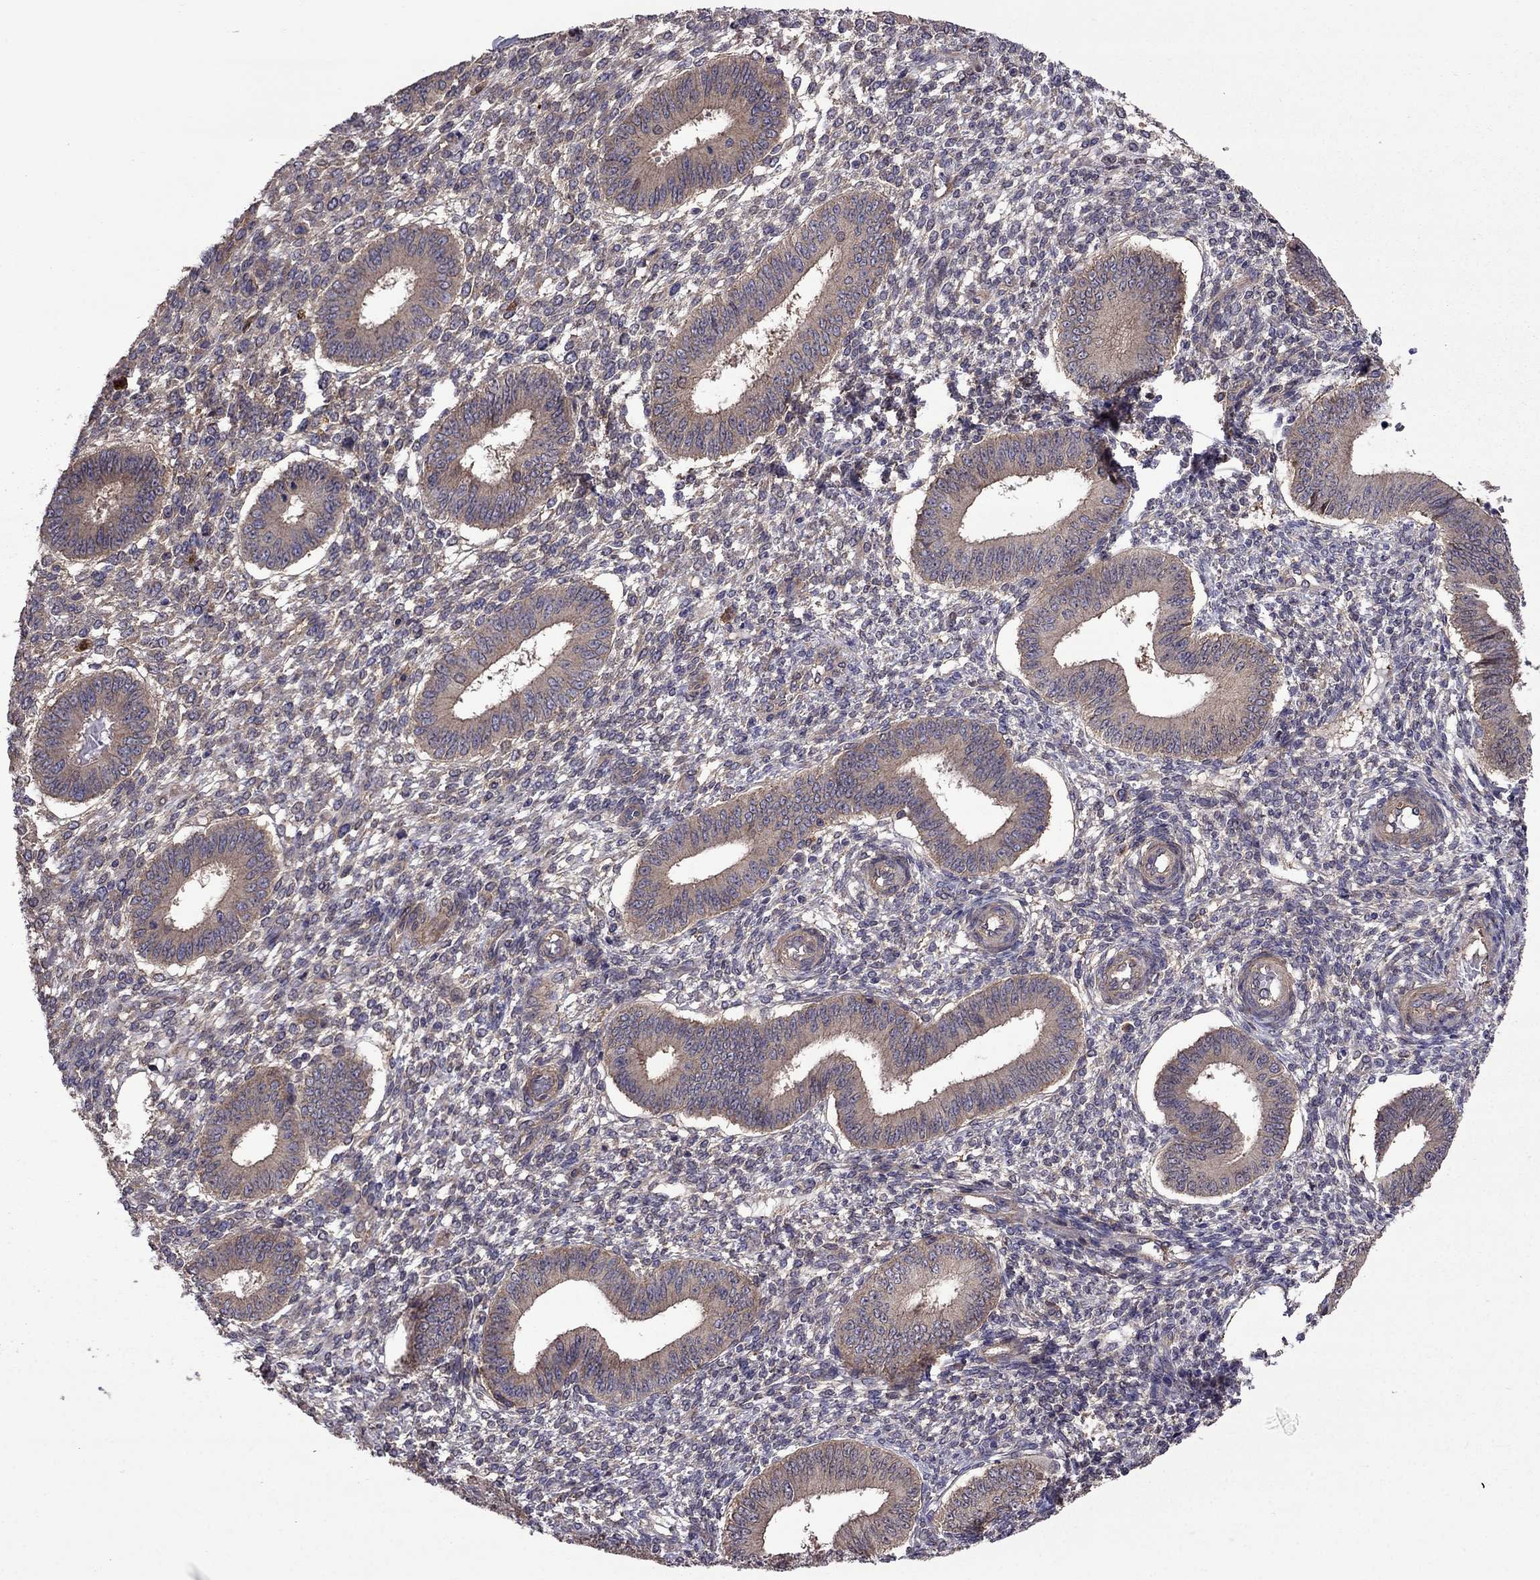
{"staining": {"intensity": "negative", "quantity": "none", "location": "none"}, "tissue": "endometrium", "cell_type": "Cells in endometrial stroma", "image_type": "normal", "snomed": [{"axis": "morphology", "description": "Normal tissue, NOS"}, {"axis": "topography", "description": "Endometrium"}], "caption": "This histopathology image is of unremarkable endometrium stained with IHC to label a protein in brown with the nuclei are counter-stained blue. There is no expression in cells in endometrial stroma. Brightfield microscopy of immunohistochemistry stained with DAB (brown) and hematoxylin (blue), captured at high magnification.", "gene": "ITGB1", "patient": {"sex": "female", "age": 42}}